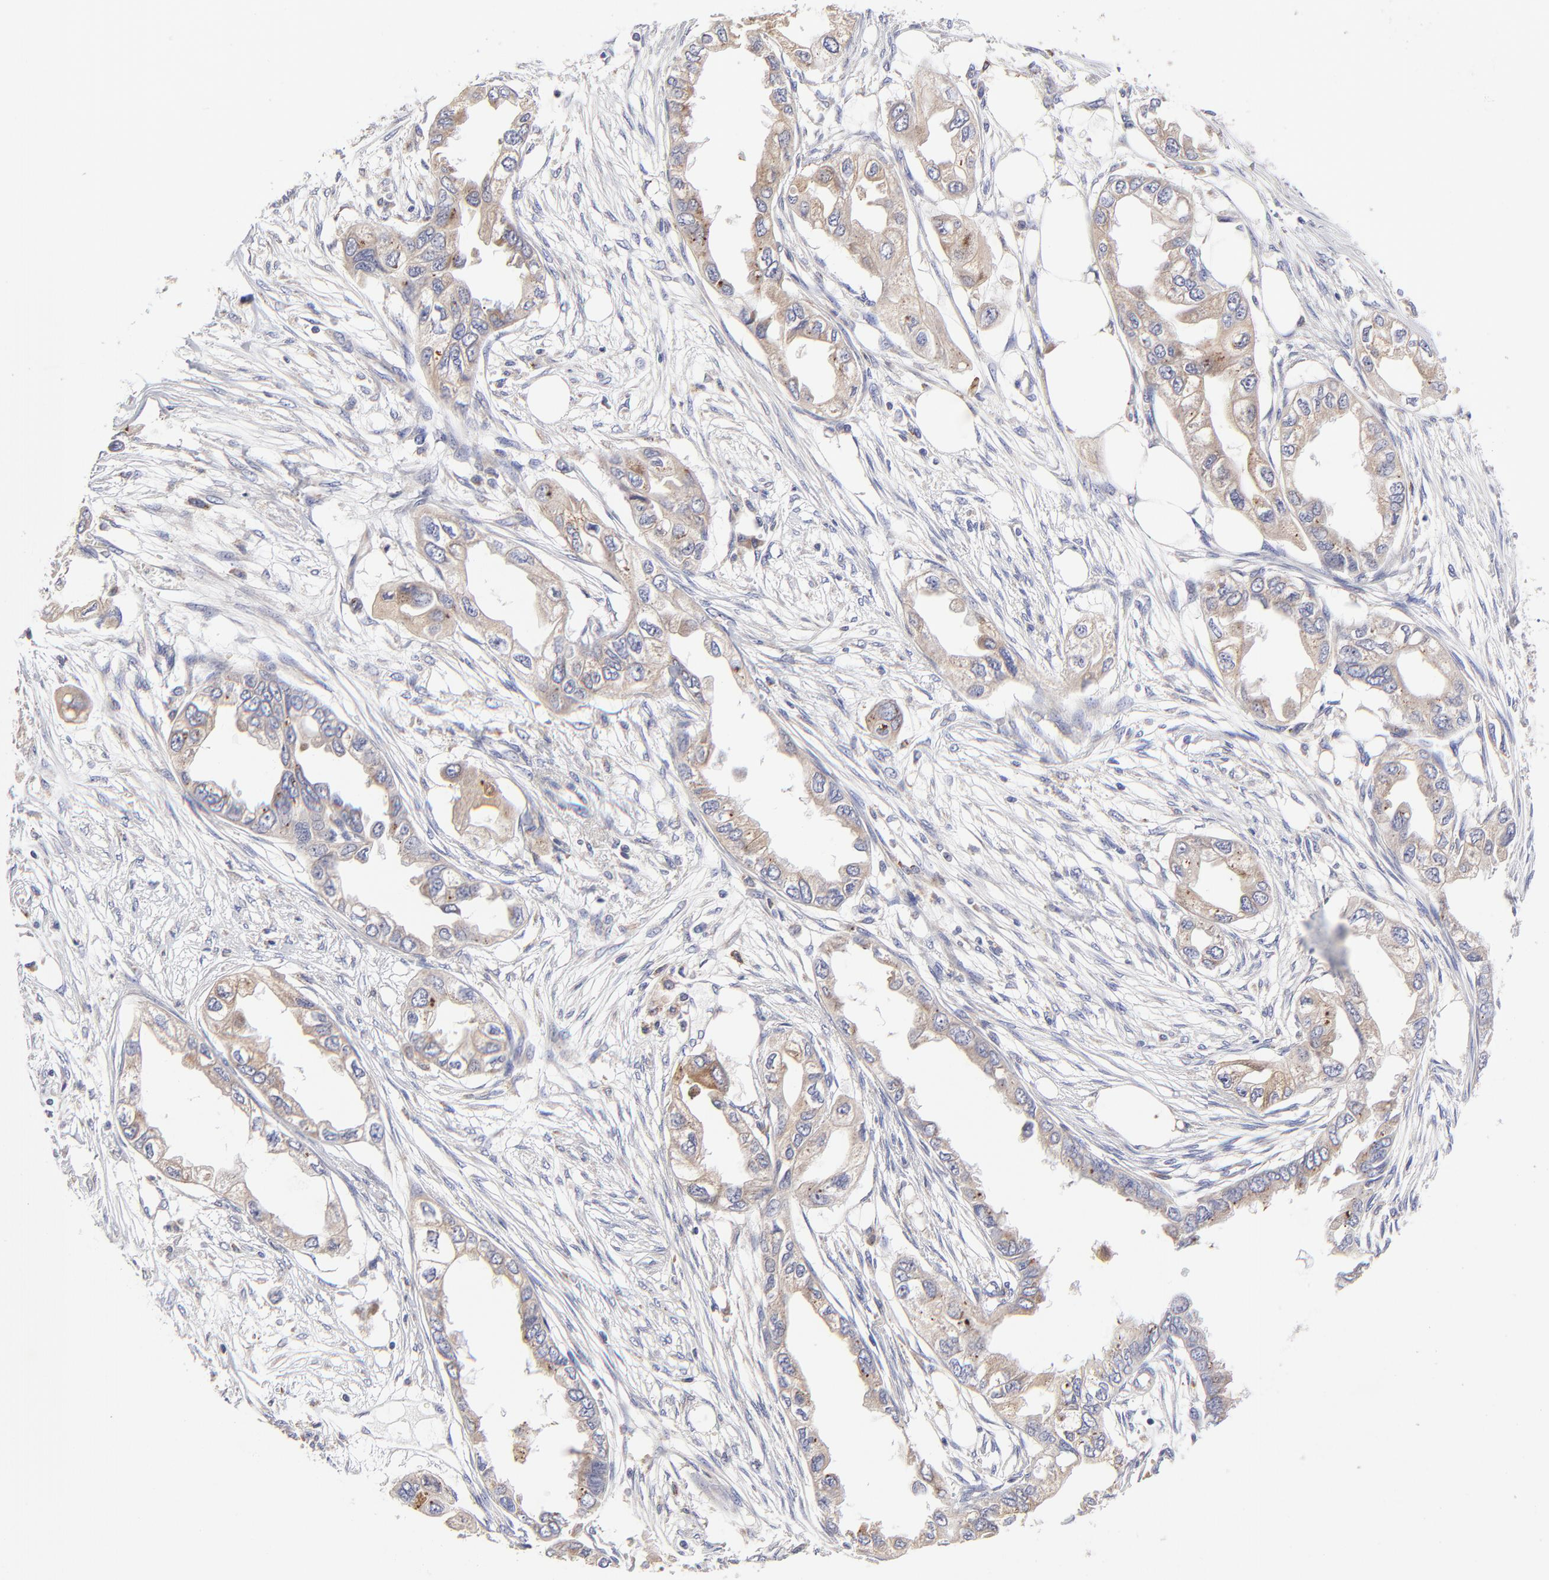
{"staining": {"intensity": "weak", "quantity": ">75%", "location": "cytoplasmic/membranous"}, "tissue": "endometrial cancer", "cell_type": "Tumor cells", "image_type": "cancer", "snomed": [{"axis": "morphology", "description": "Adenocarcinoma, NOS"}, {"axis": "topography", "description": "Endometrium"}], "caption": "Protein staining shows weak cytoplasmic/membranous staining in about >75% of tumor cells in endometrial adenocarcinoma.", "gene": "GCSAM", "patient": {"sex": "female", "age": 67}}